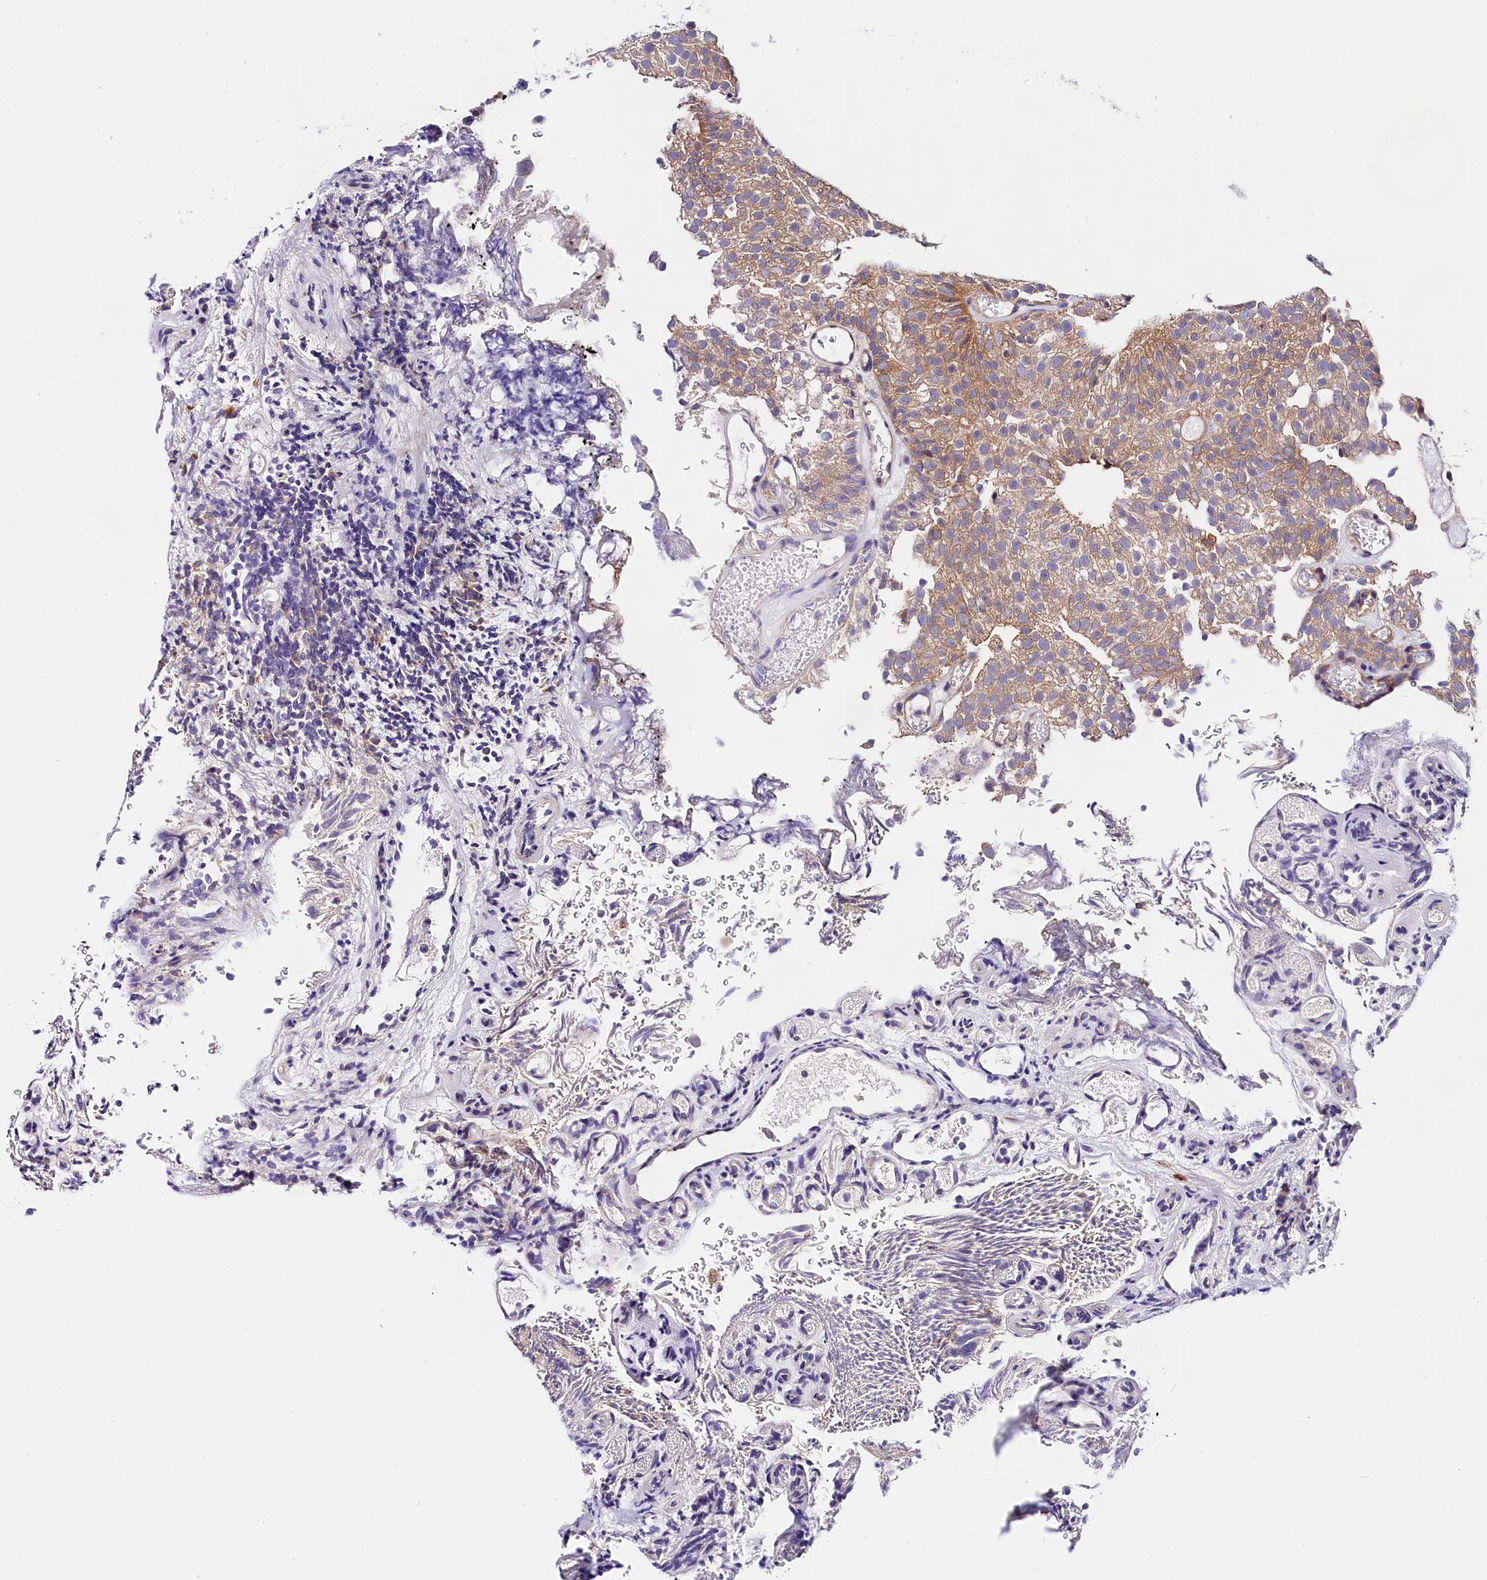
{"staining": {"intensity": "moderate", "quantity": ">75%", "location": "cytoplasmic/membranous"}, "tissue": "urothelial cancer", "cell_type": "Tumor cells", "image_type": "cancer", "snomed": [{"axis": "morphology", "description": "Urothelial carcinoma, Low grade"}, {"axis": "topography", "description": "Urinary bladder"}], "caption": "High-power microscopy captured an IHC histopathology image of urothelial carcinoma (low-grade), revealing moderate cytoplasmic/membranous staining in approximately >75% of tumor cells.", "gene": "OAS3", "patient": {"sex": "male", "age": 78}}